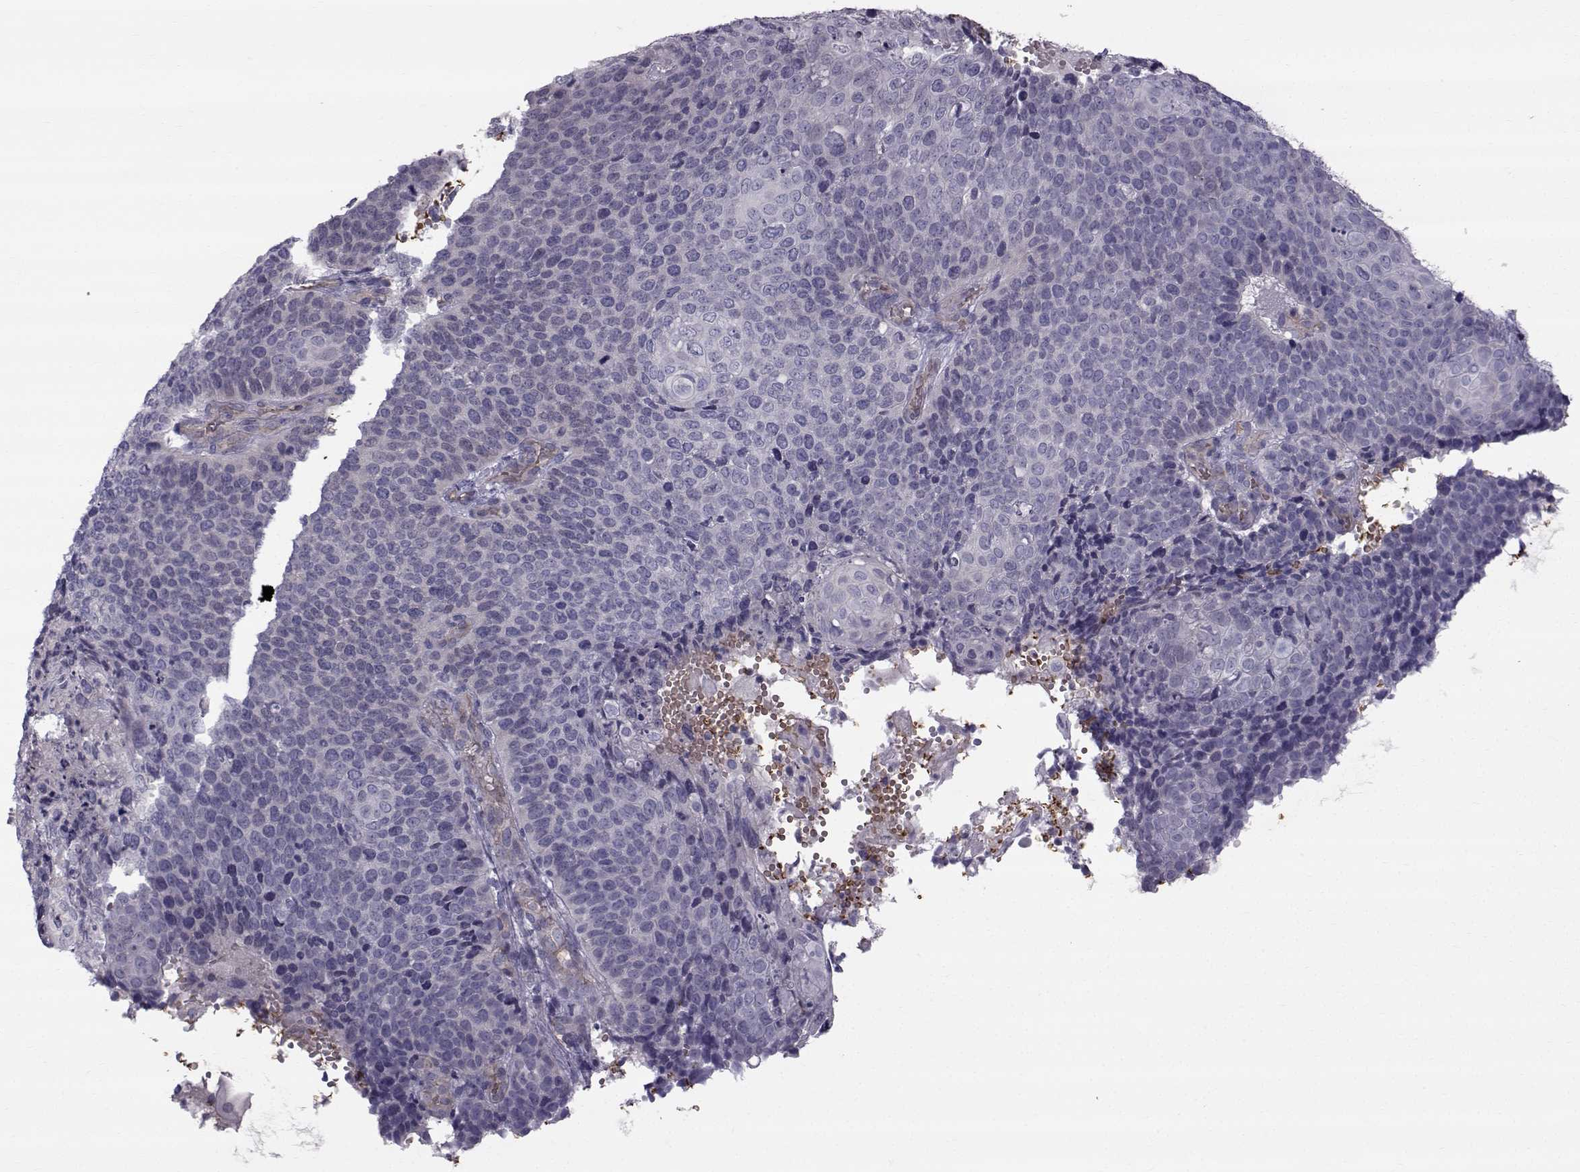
{"staining": {"intensity": "negative", "quantity": "none", "location": "none"}, "tissue": "cervical cancer", "cell_type": "Tumor cells", "image_type": "cancer", "snomed": [{"axis": "morphology", "description": "Squamous cell carcinoma, NOS"}, {"axis": "topography", "description": "Cervix"}], "caption": "Immunohistochemistry (IHC) micrograph of human squamous cell carcinoma (cervical) stained for a protein (brown), which shows no positivity in tumor cells.", "gene": "QPCT", "patient": {"sex": "female", "age": 39}}